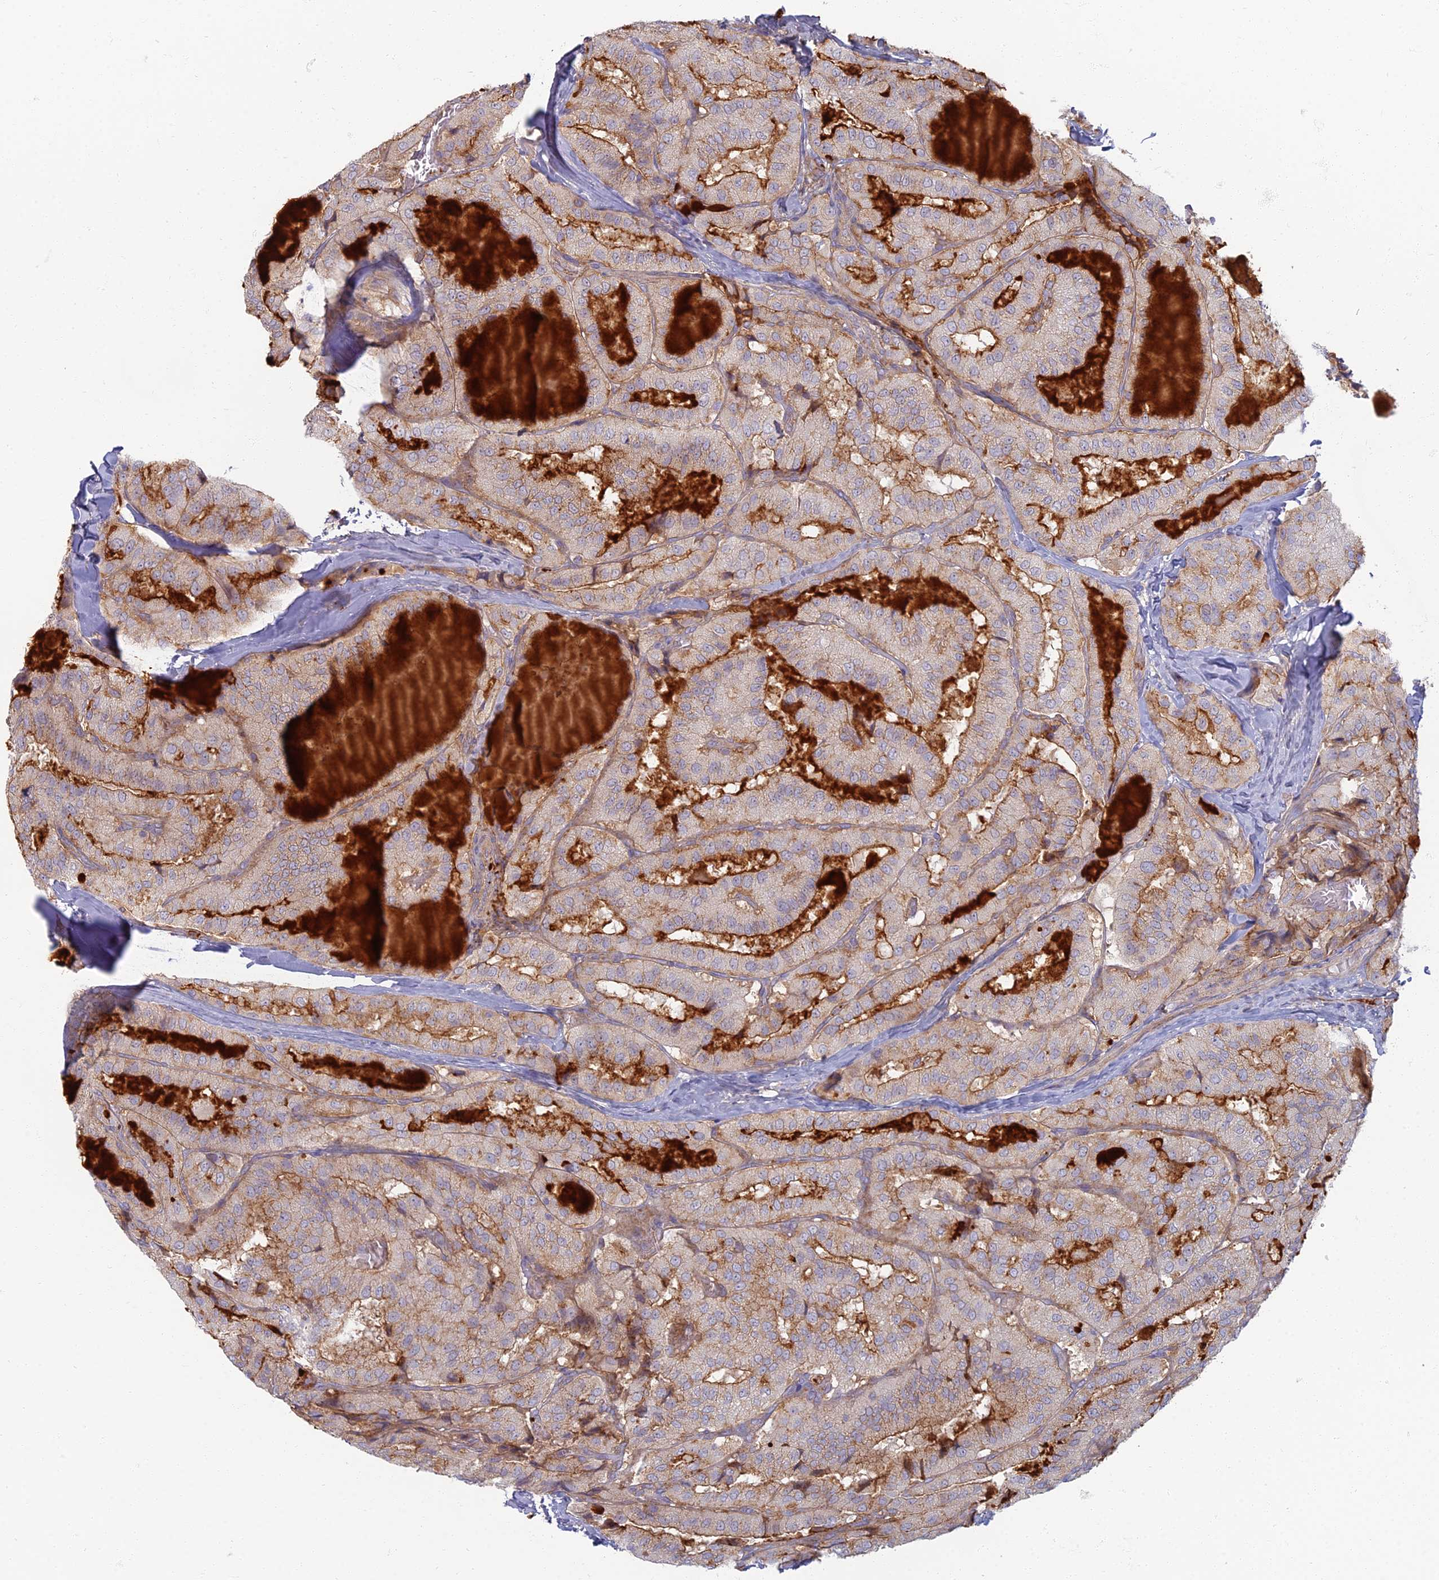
{"staining": {"intensity": "moderate", "quantity": ">75%", "location": "cytoplasmic/membranous"}, "tissue": "thyroid cancer", "cell_type": "Tumor cells", "image_type": "cancer", "snomed": [{"axis": "morphology", "description": "Normal tissue, NOS"}, {"axis": "morphology", "description": "Papillary adenocarcinoma, NOS"}, {"axis": "topography", "description": "Thyroid gland"}], "caption": "Human thyroid cancer (papillary adenocarcinoma) stained for a protein (brown) demonstrates moderate cytoplasmic/membranous positive expression in approximately >75% of tumor cells.", "gene": "PROX2", "patient": {"sex": "female", "age": 59}}